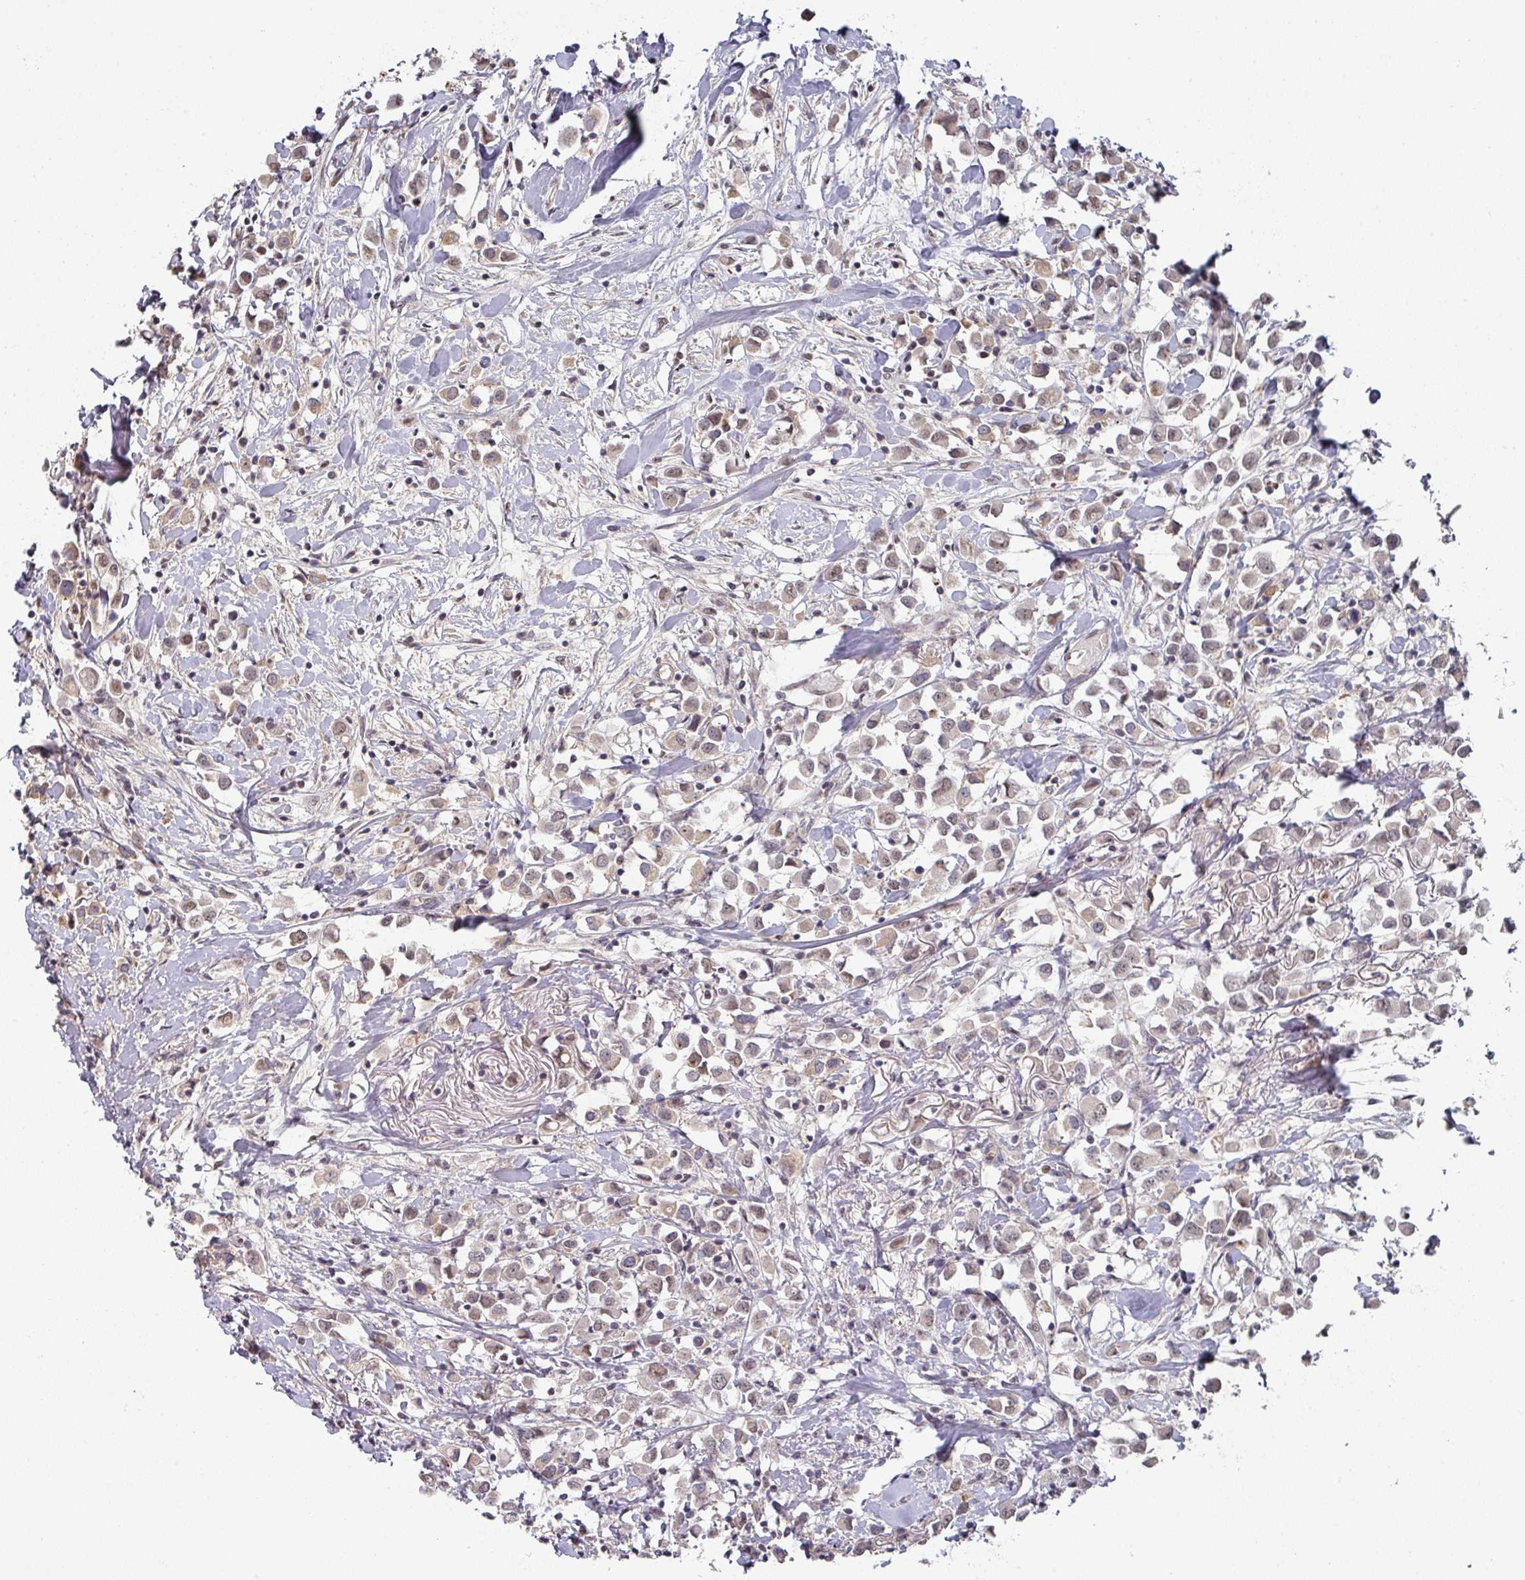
{"staining": {"intensity": "weak", "quantity": ">75%", "location": "cytoplasmic/membranous,nuclear"}, "tissue": "breast cancer", "cell_type": "Tumor cells", "image_type": "cancer", "snomed": [{"axis": "morphology", "description": "Duct carcinoma"}, {"axis": "topography", "description": "Breast"}], "caption": "Immunohistochemistry (IHC) (DAB (3,3'-diaminobenzidine)) staining of breast infiltrating ductal carcinoma exhibits weak cytoplasmic/membranous and nuclear protein positivity in about >75% of tumor cells. (Stains: DAB (3,3'-diaminobenzidine) in brown, nuclei in blue, Microscopy: brightfield microscopy at high magnification).", "gene": "ZNF654", "patient": {"sex": "female", "age": 61}}